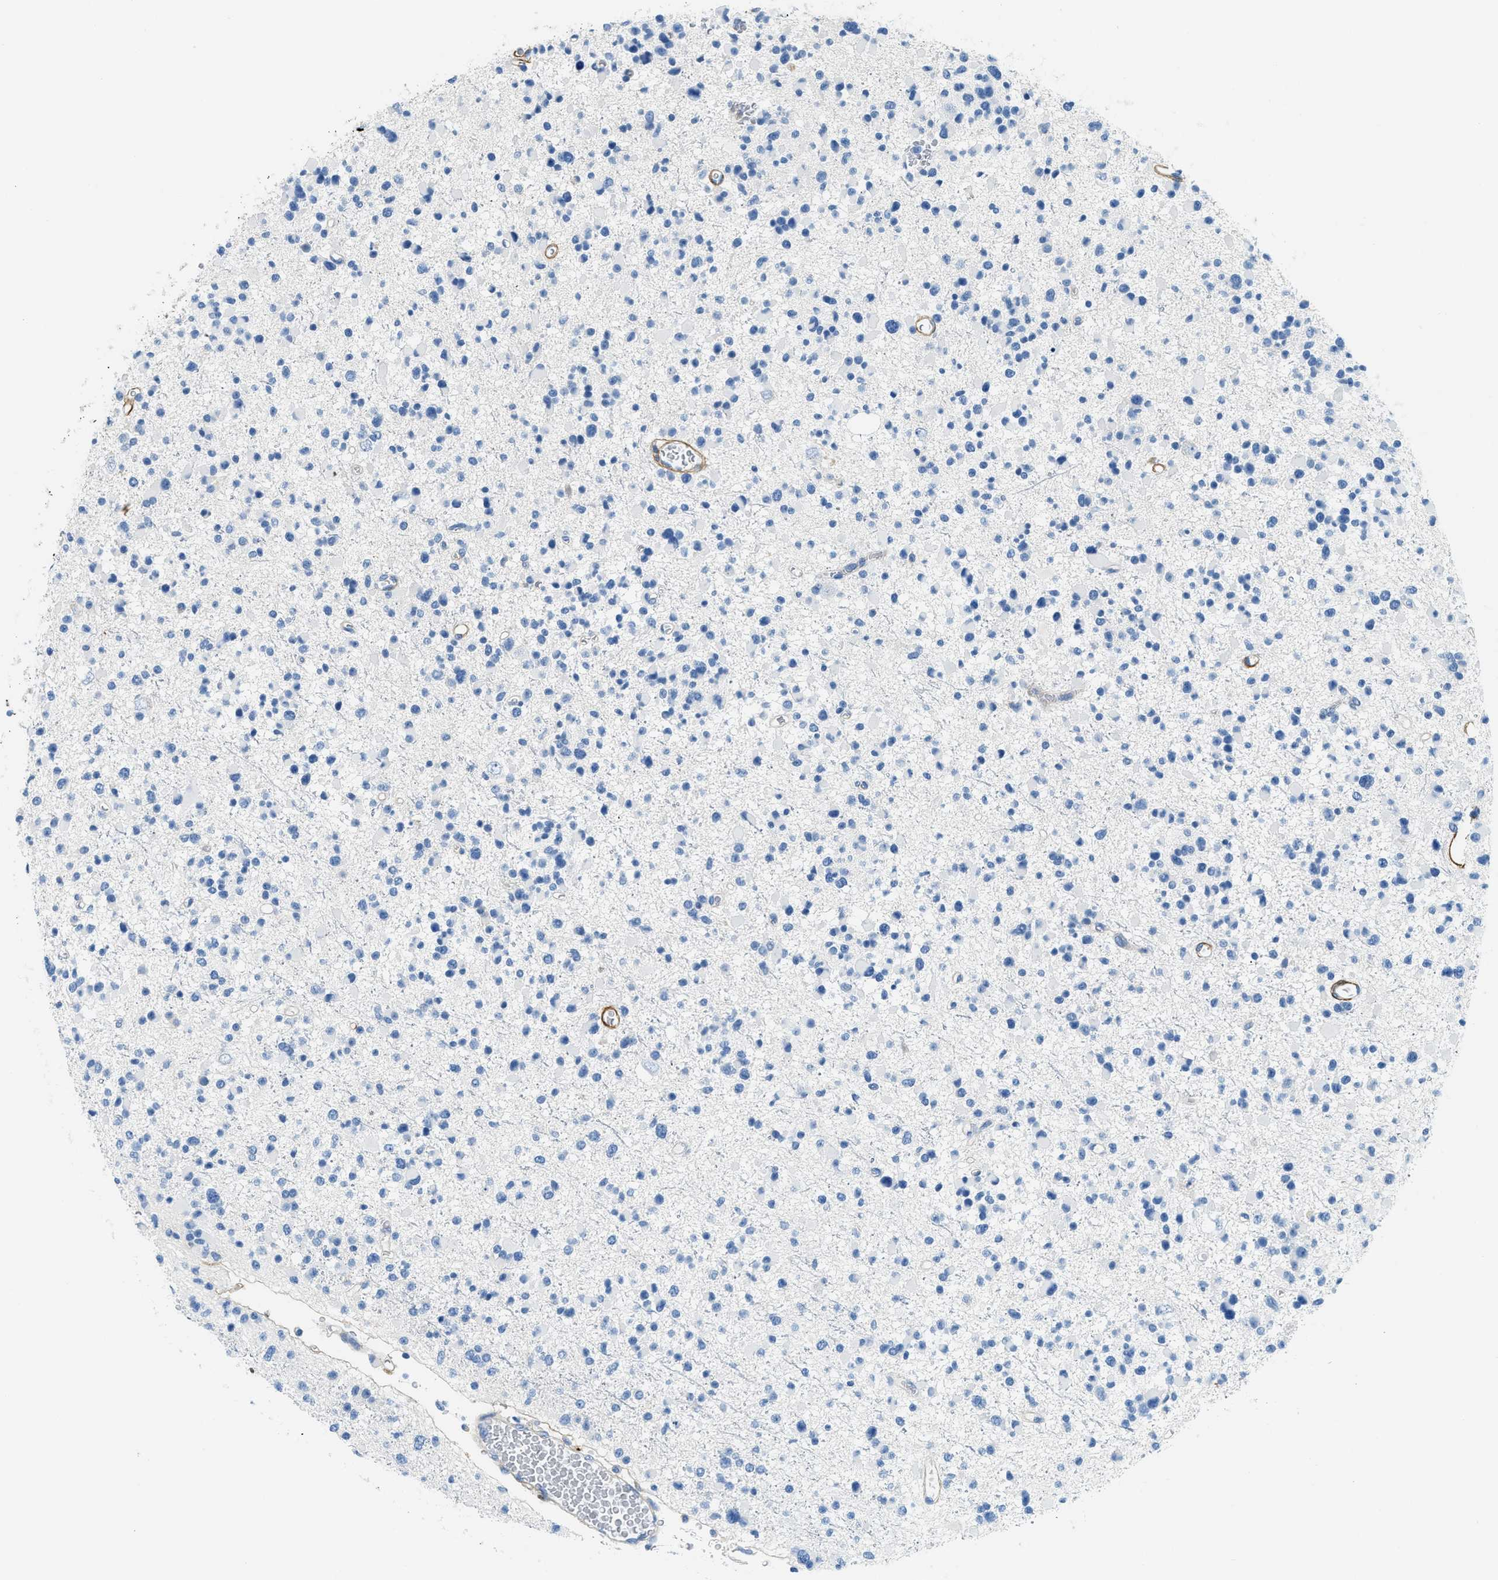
{"staining": {"intensity": "negative", "quantity": "none", "location": "none"}, "tissue": "glioma", "cell_type": "Tumor cells", "image_type": "cancer", "snomed": [{"axis": "morphology", "description": "Glioma, malignant, Low grade"}, {"axis": "topography", "description": "Brain"}], "caption": "IHC of human glioma displays no staining in tumor cells.", "gene": "COL15A1", "patient": {"sex": "female", "age": 22}}